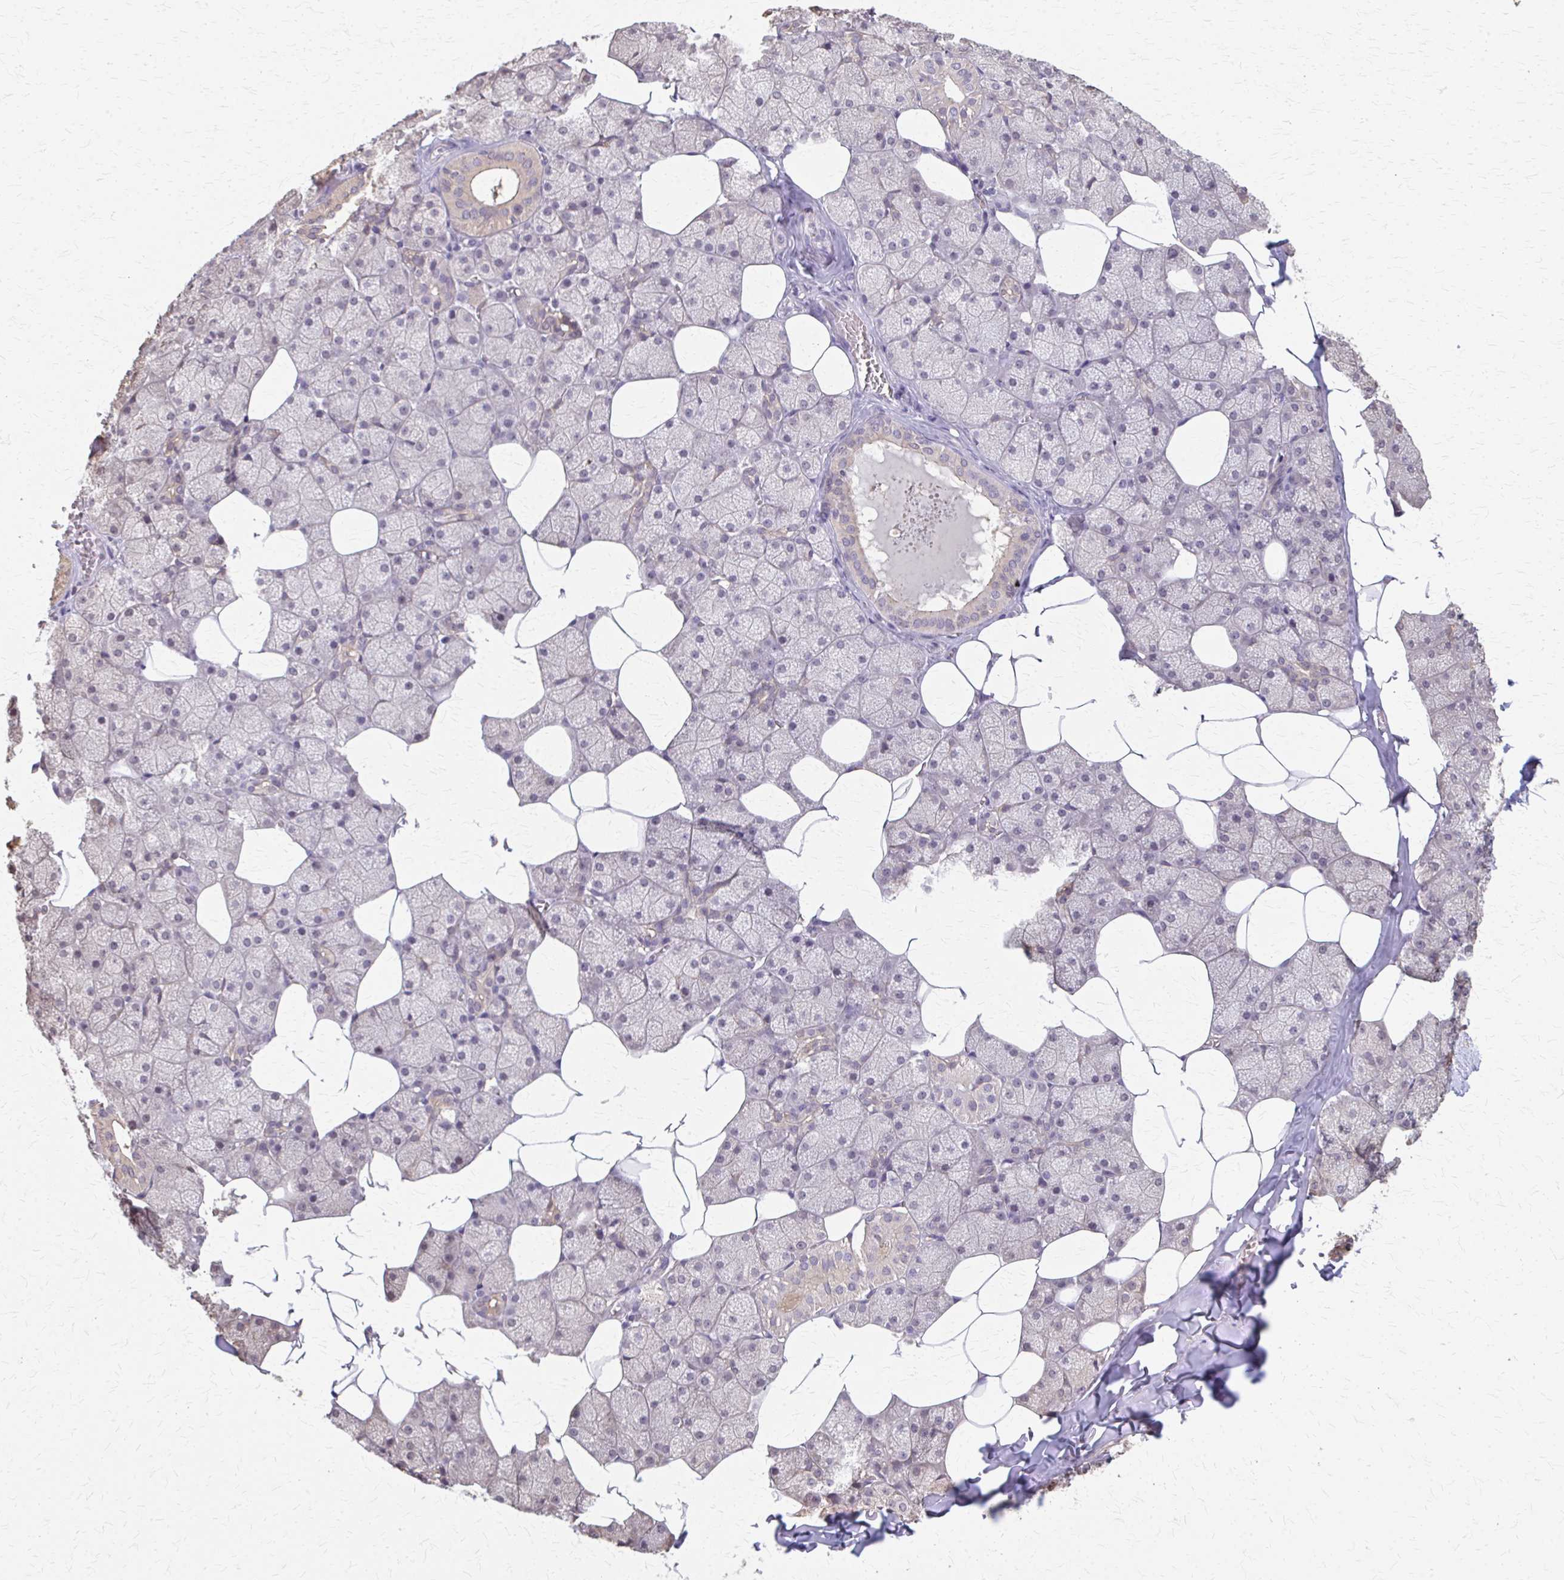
{"staining": {"intensity": "weak", "quantity": "25%-75%", "location": "cytoplasmic/membranous"}, "tissue": "salivary gland", "cell_type": "Glandular cells", "image_type": "normal", "snomed": [{"axis": "morphology", "description": "Normal tissue, NOS"}, {"axis": "topography", "description": "Salivary gland"}, {"axis": "topography", "description": "Peripheral nerve tissue"}], "caption": "DAB immunohistochemical staining of benign human salivary gland shows weak cytoplasmic/membranous protein expression in approximately 25%-75% of glandular cells. The staining was performed using DAB to visualize the protein expression in brown, while the nuclei were stained in blue with hematoxylin (Magnification: 20x).", "gene": "RABGAP1L", "patient": {"sex": "male", "age": 38}}